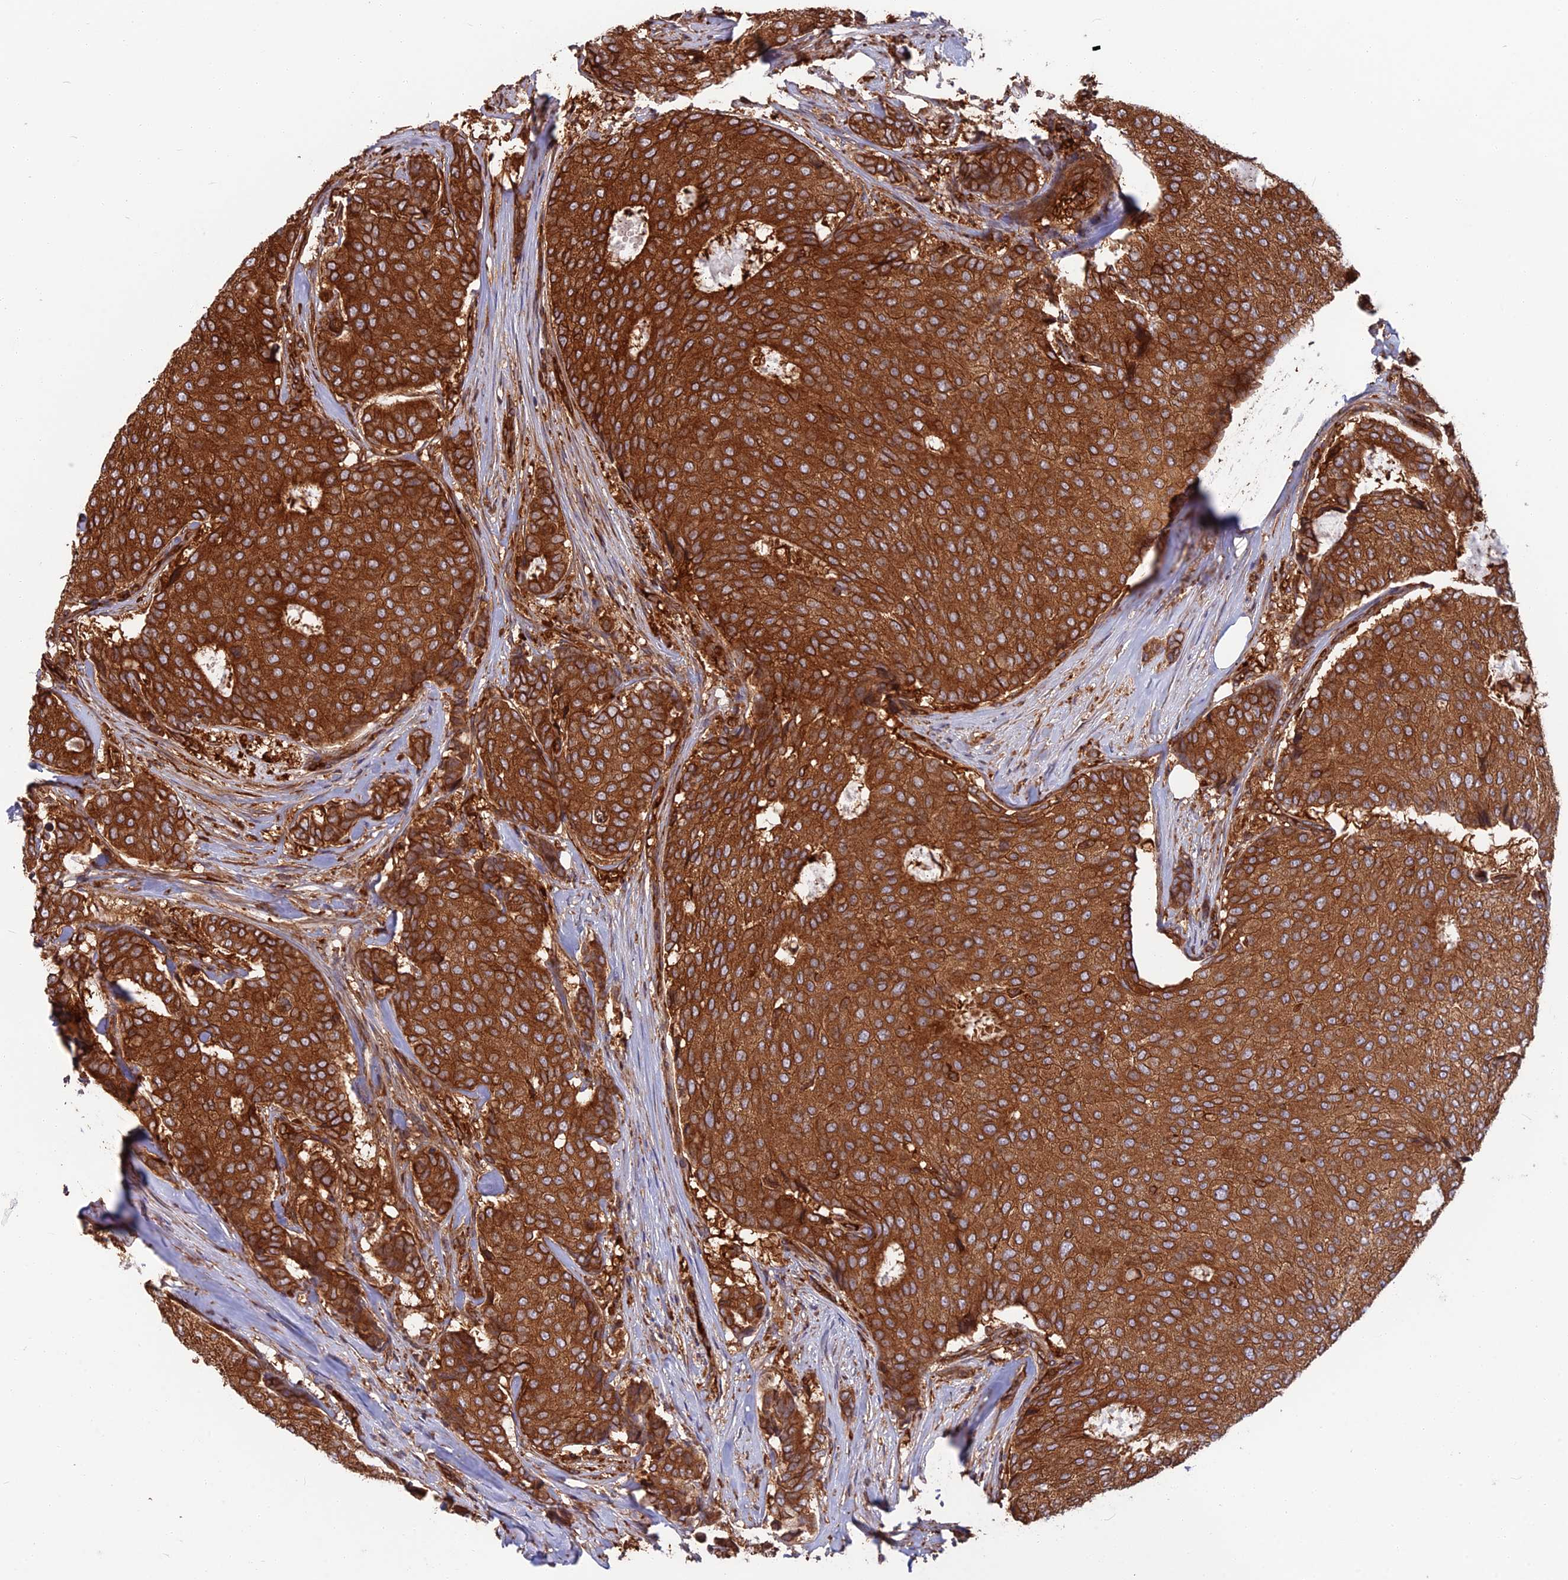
{"staining": {"intensity": "strong", "quantity": ">75%", "location": "cytoplasmic/membranous"}, "tissue": "breast cancer", "cell_type": "Tumor cells", "image_type": "cancer", "snomed": [{"axis": "morphology", "description": "Duct carcinoma"}, {"axis": "topography", "description": "Breast"}], "caption": "The photomicrograph exhibits staining of breast infiltrating ductal carcinoma, revealing strong cytoplasmic/membranous protein expression (brown color) within tumor cells.", "gene": "WDR1", "patient": {"sex": "female", "age": 75}}